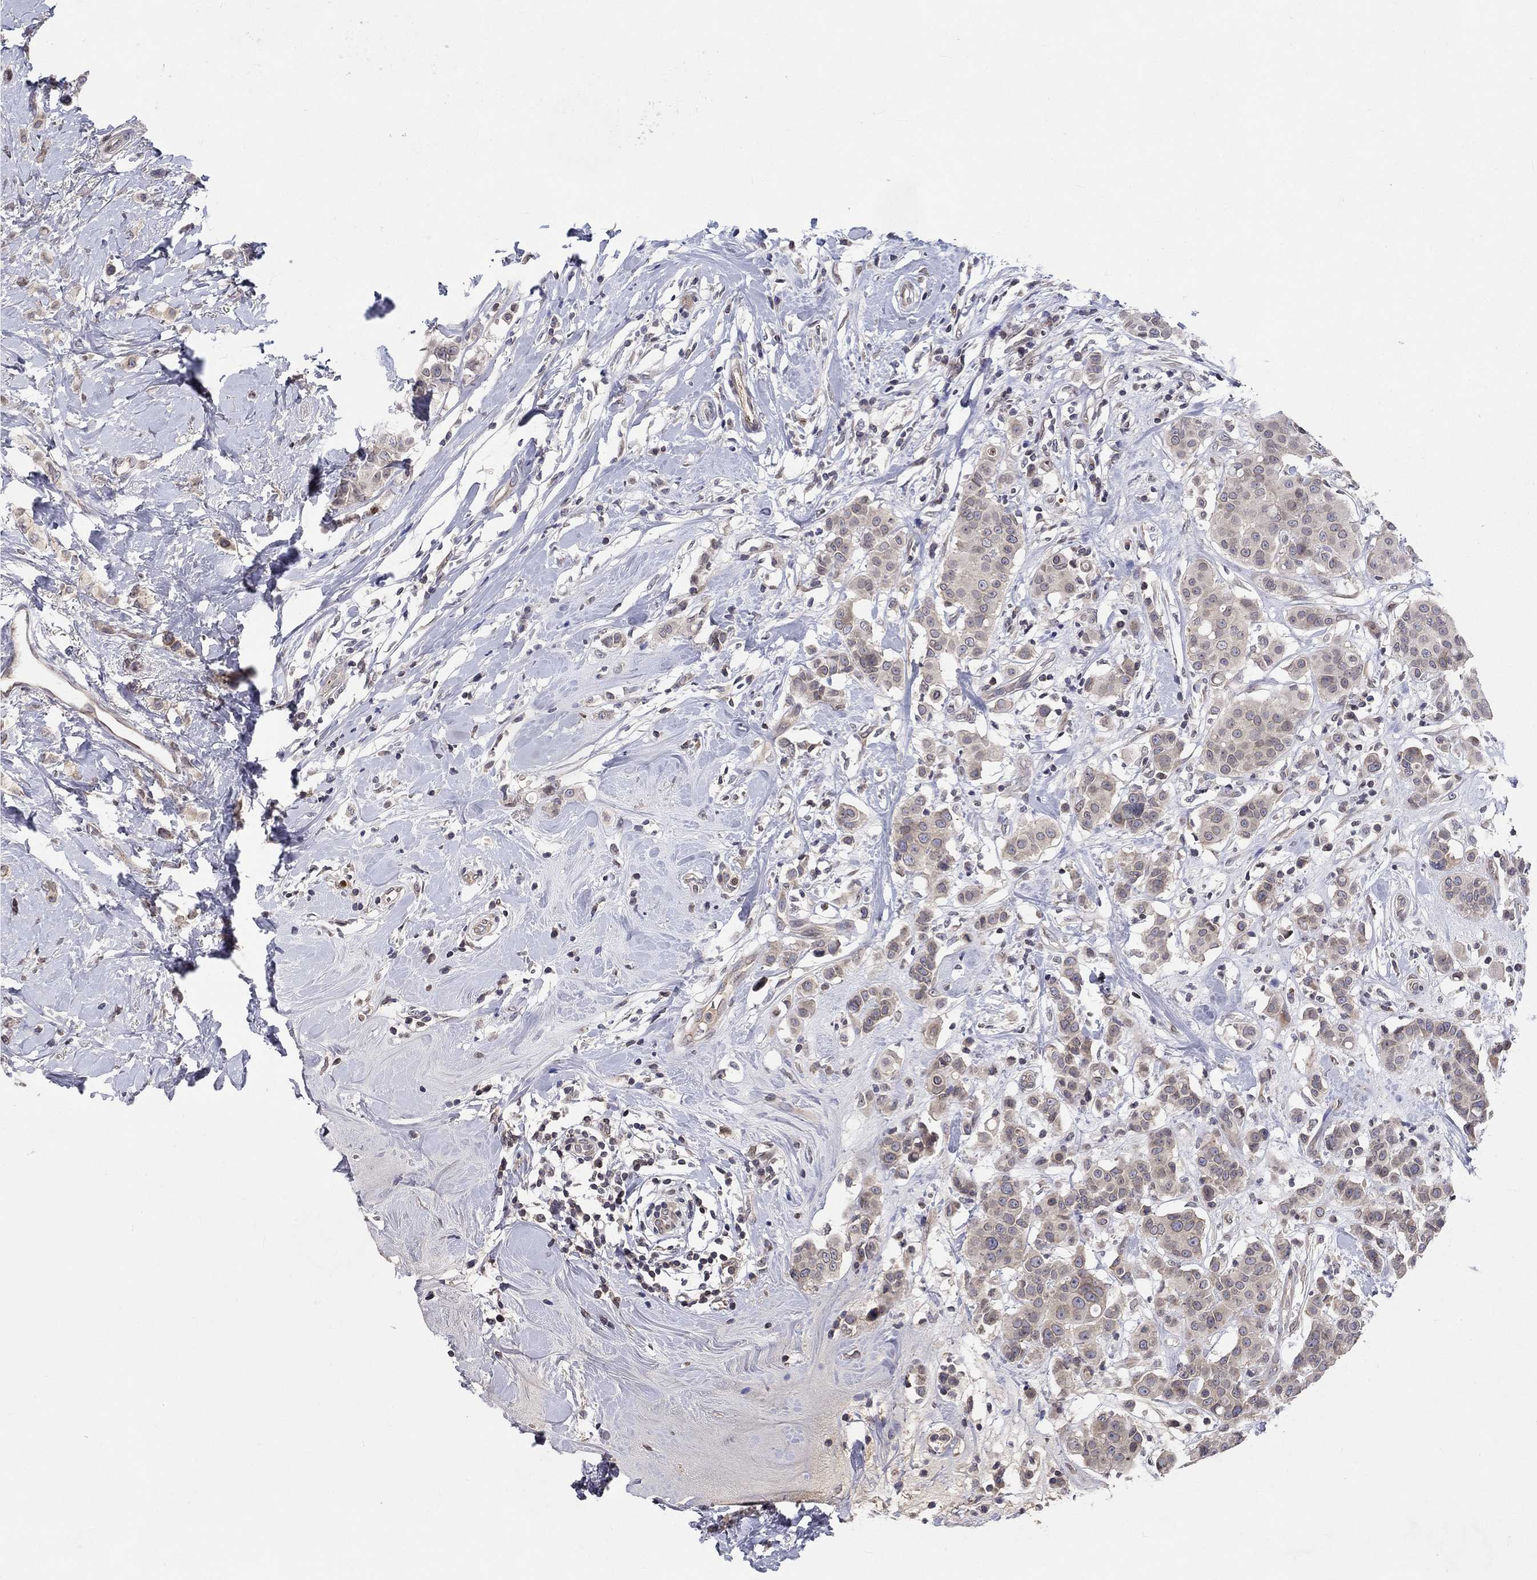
{"staining": {"intensity": "weak", "quantity": "<25%", "location": "nuclear"}, "tissue": "breast cancer", "cell_type": "Tumor cells", "image_type": "cancer", "snomed": [{"axis": "morphology", "description": "Duct carcinoma"}, {"axis": "topography", "description": "Breast"}], "caption": "This is an IHC micrograph of breast invasive ductal carcinoma. There is no expression in tumor cells.", "gene": "CETN3", "patient": {"sex": "female", "age": 27}}